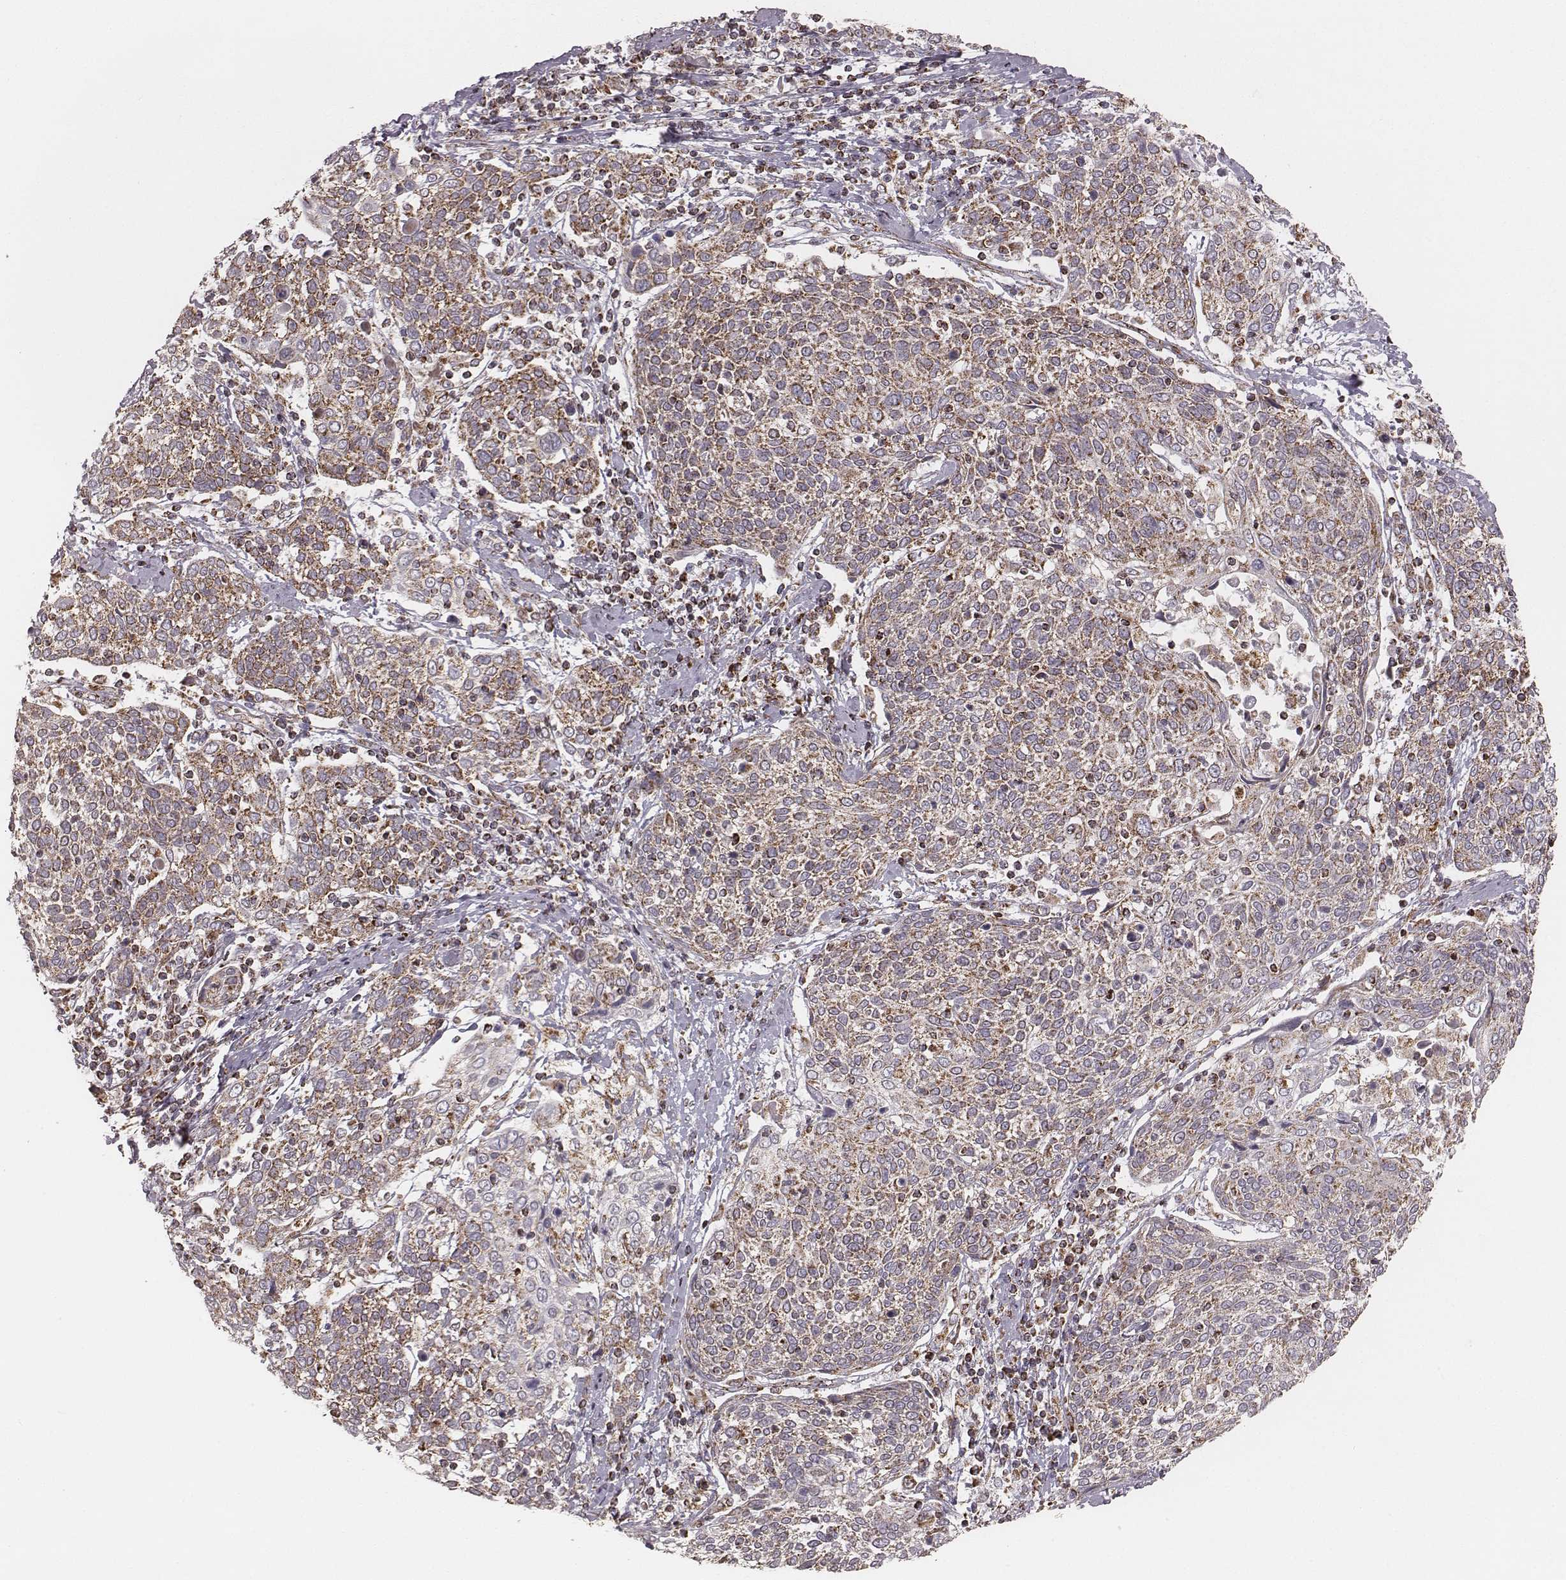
{"staining": {"intensity": "strong", "quantity": ">75%", "location": "cytoplasmic/membranous"}, "tissue": "cervical cancer", "cell_type": "Tumor cells", "image_type": "cancer", "snomed": [{"axis": "morphology", "description": "Squamous cell carcinoma, NOS"}, {"axis": "topography", "description": "Cervix"}], "caption": "Strong cytoplasmic/membranous positivity for a protein is appreciated in about >75% of tumor cells of cervical cancer using IHC.", "gene": "TUFM", "patient": {"sex": "female", "age": 61}}